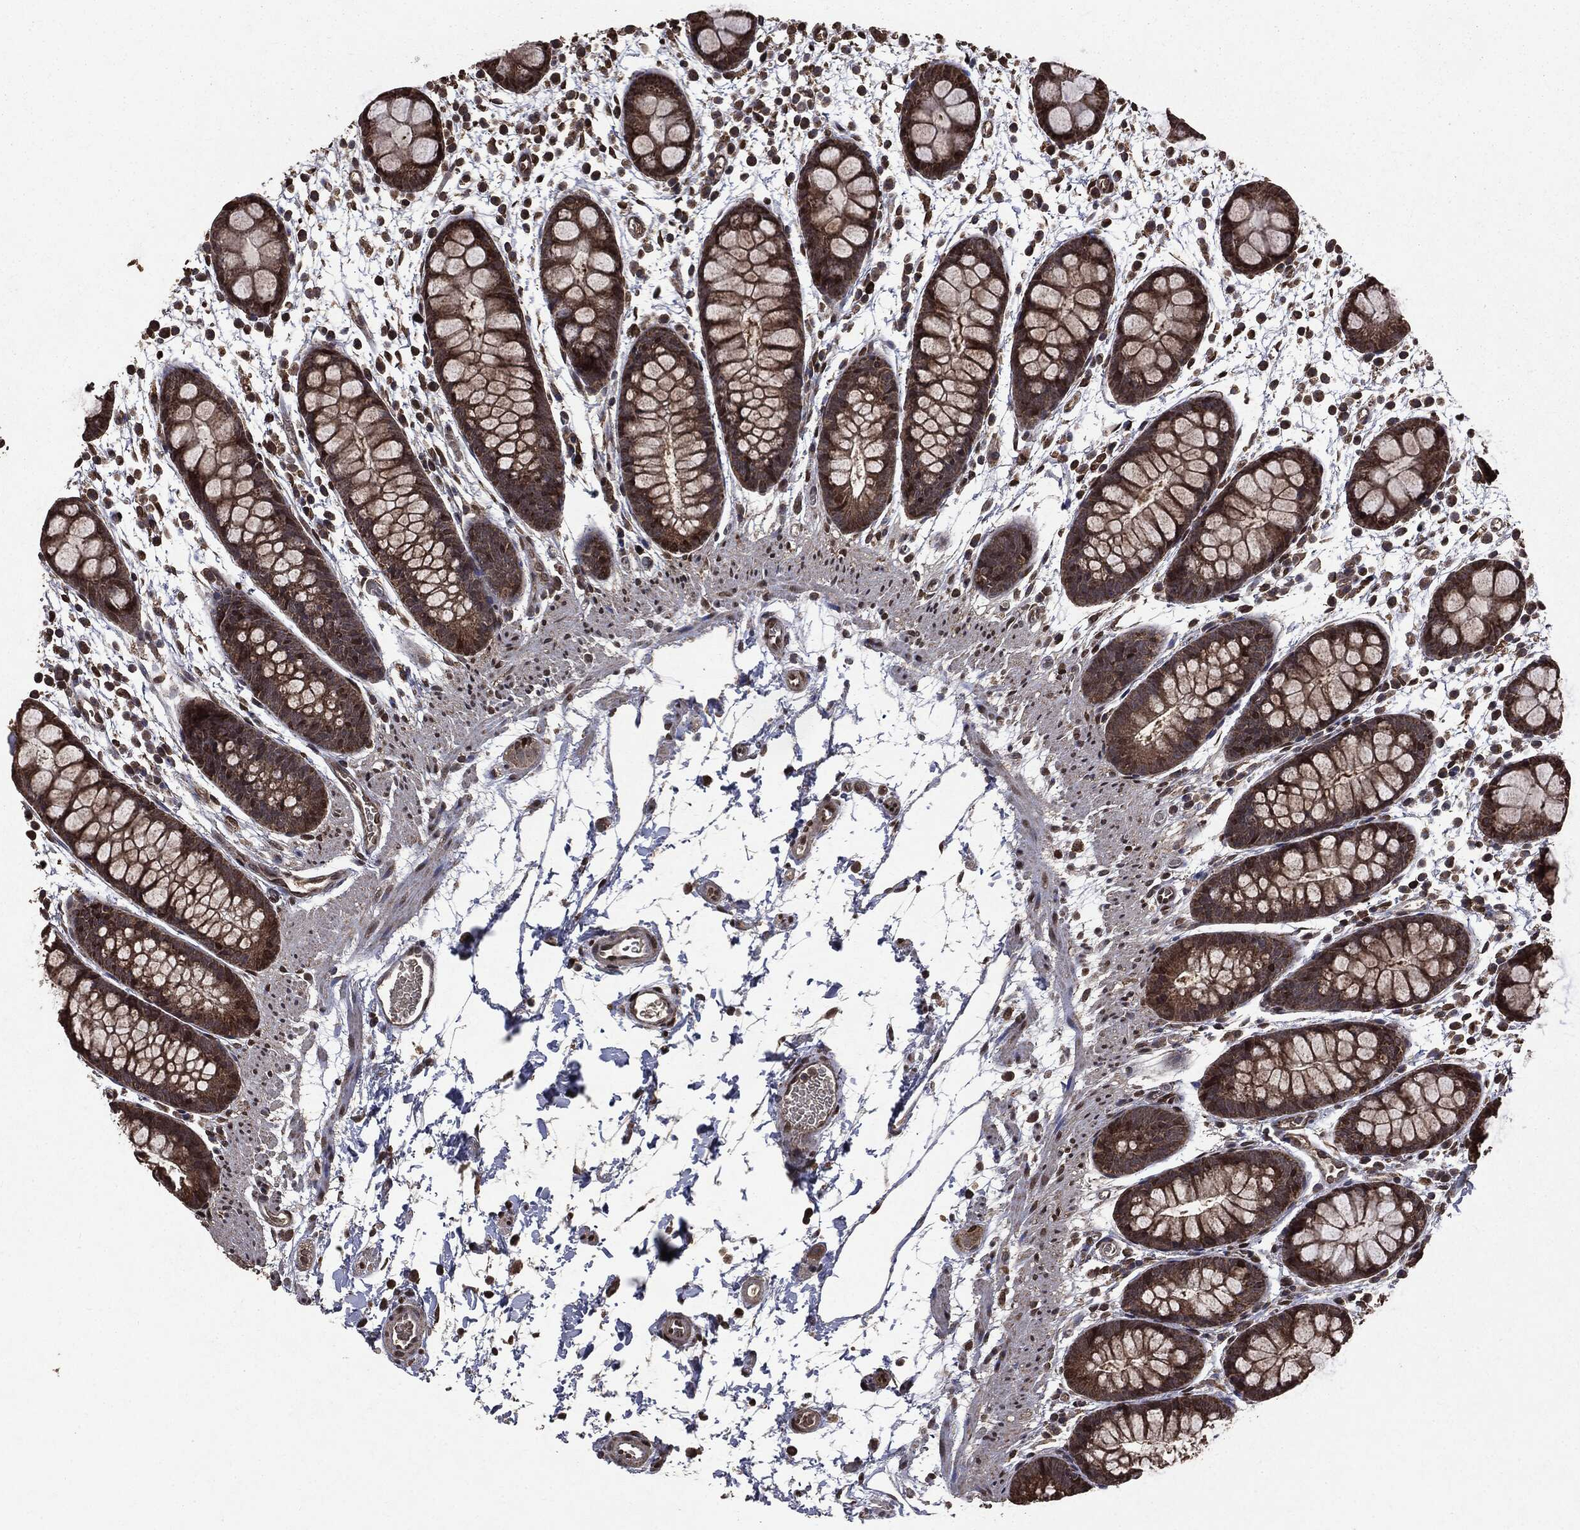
{"staining": {"intensity": "strong", "quantity": ">75%", "location": "cytoplasmic/membranous"}, "tissue": "rectum", "cell_type": "Glandular cells", "image_type": "normal", "snomed": [{"axis": "morphology", "description": "Normal tissue, NOS"}, {"axis": "topography", "description": "Rectum"}], "caption": "Immunohistochemistry micrograph of benign rectum: rectum stained using immunohistochemistry (IHC) demonstrates high levels of strong protein expression localized specifically in the cytoplasmic/membranous of glandular cells, appearing as a cytoplasmic/membranous brown color.", "gene": "PPP6R2", "patient": {"sex": "male", "age": 57}}